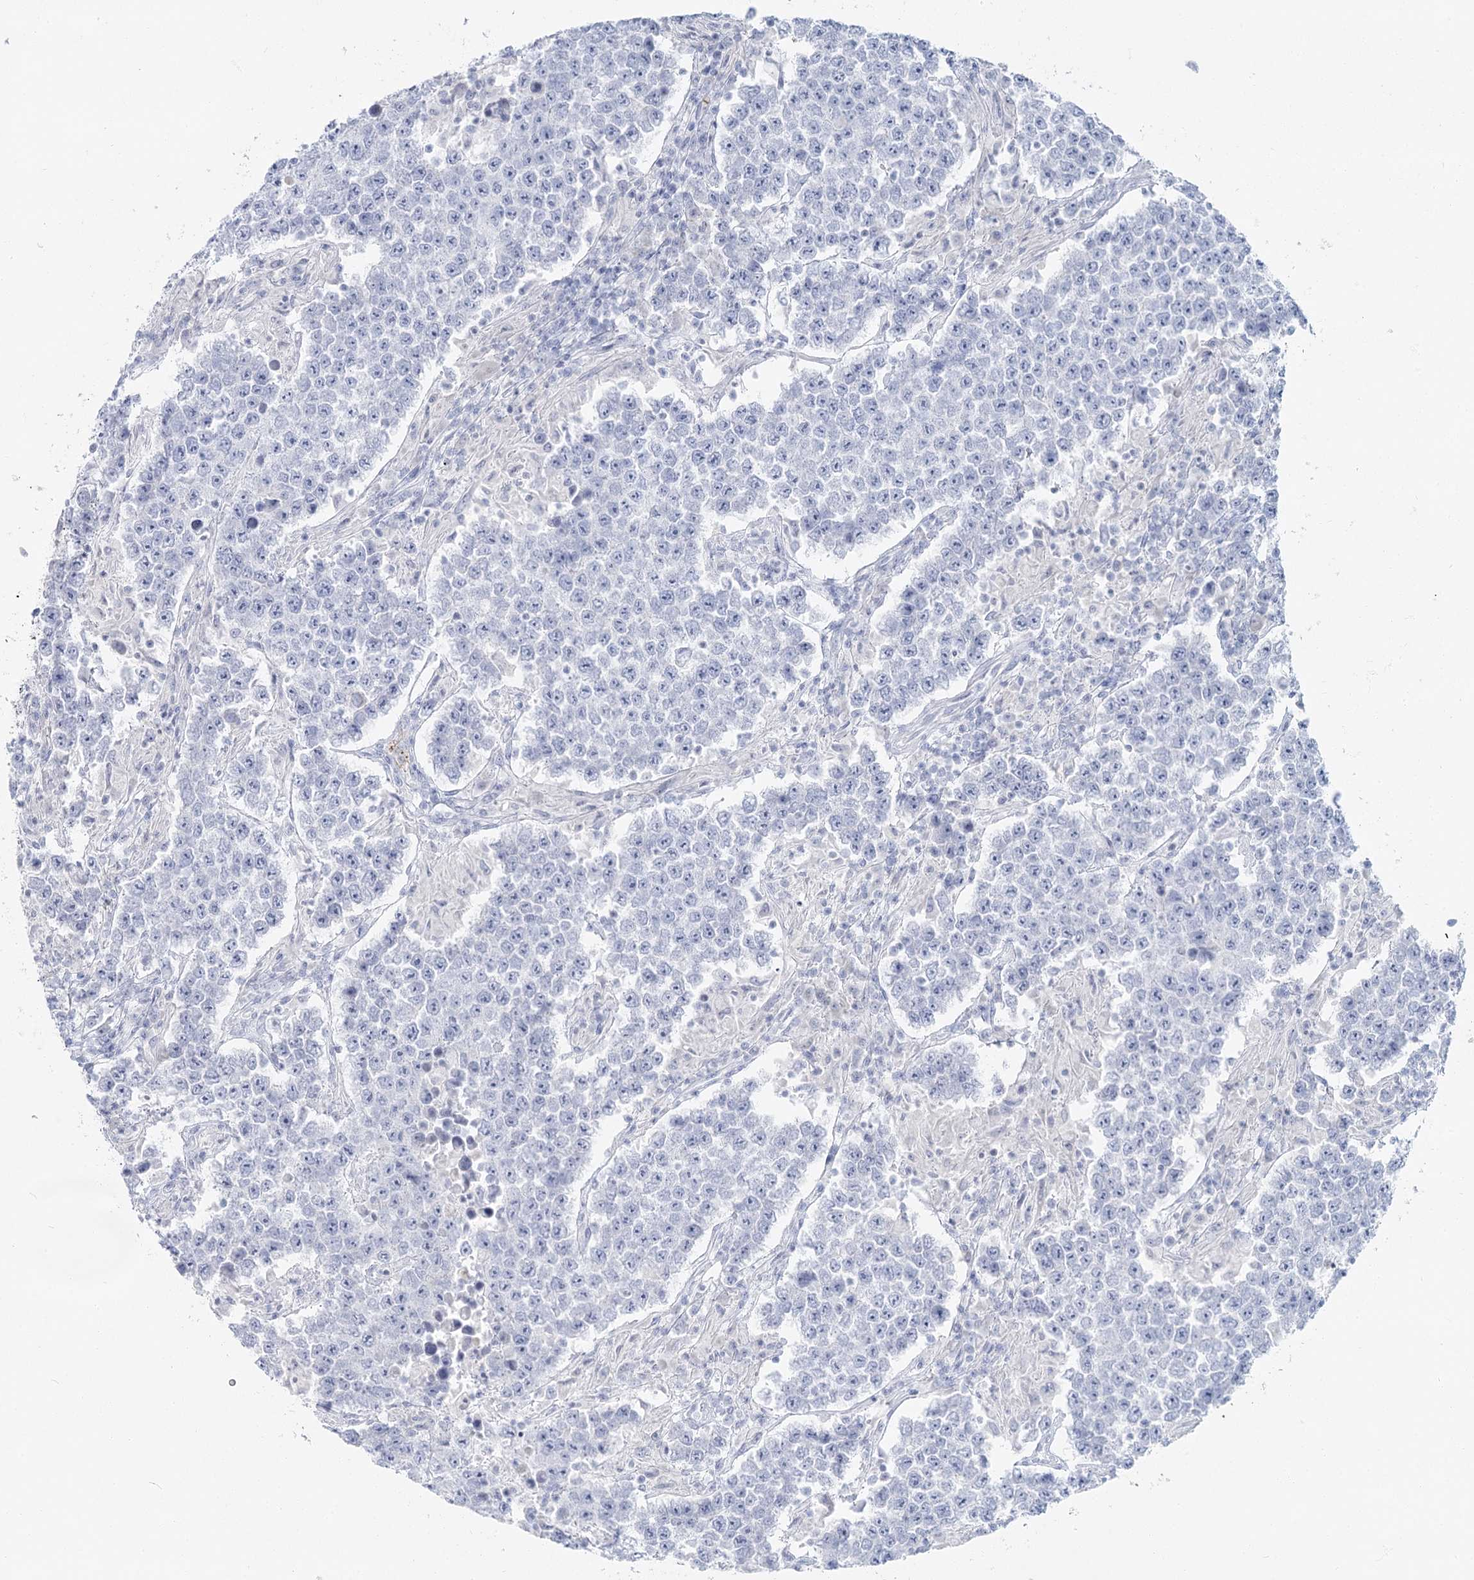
{"staining": {"intensity": "negative", "quantity": "none", "location": "none"}, "tissue": "testis cancer", "cell_type": "Tumor cells", "image_type": "cancer", "snomed": [{"axis": "morphology", "description": "Normal tissue, NOS"}, {"axis": "morphology", "description": "Urothelial carcinoma, High grade"}, {"axis": "morphology", "description": "Seminoma, NOS"}, {"axis": "morphology", "description": "Carcinoma, Embryonal, NOS"}, {"axis": "topography", "description": "Urinary bladder"}, {"axis": "topography", "description": "Testis"}], "caption": "DAB immunohistochemical staining of human testis cancer (high-grade urothelial carcinoma) displays no significant positivity in tumor cells.", "gene": "IFIT5", "patient": {"sex": "male", "age": 41}}